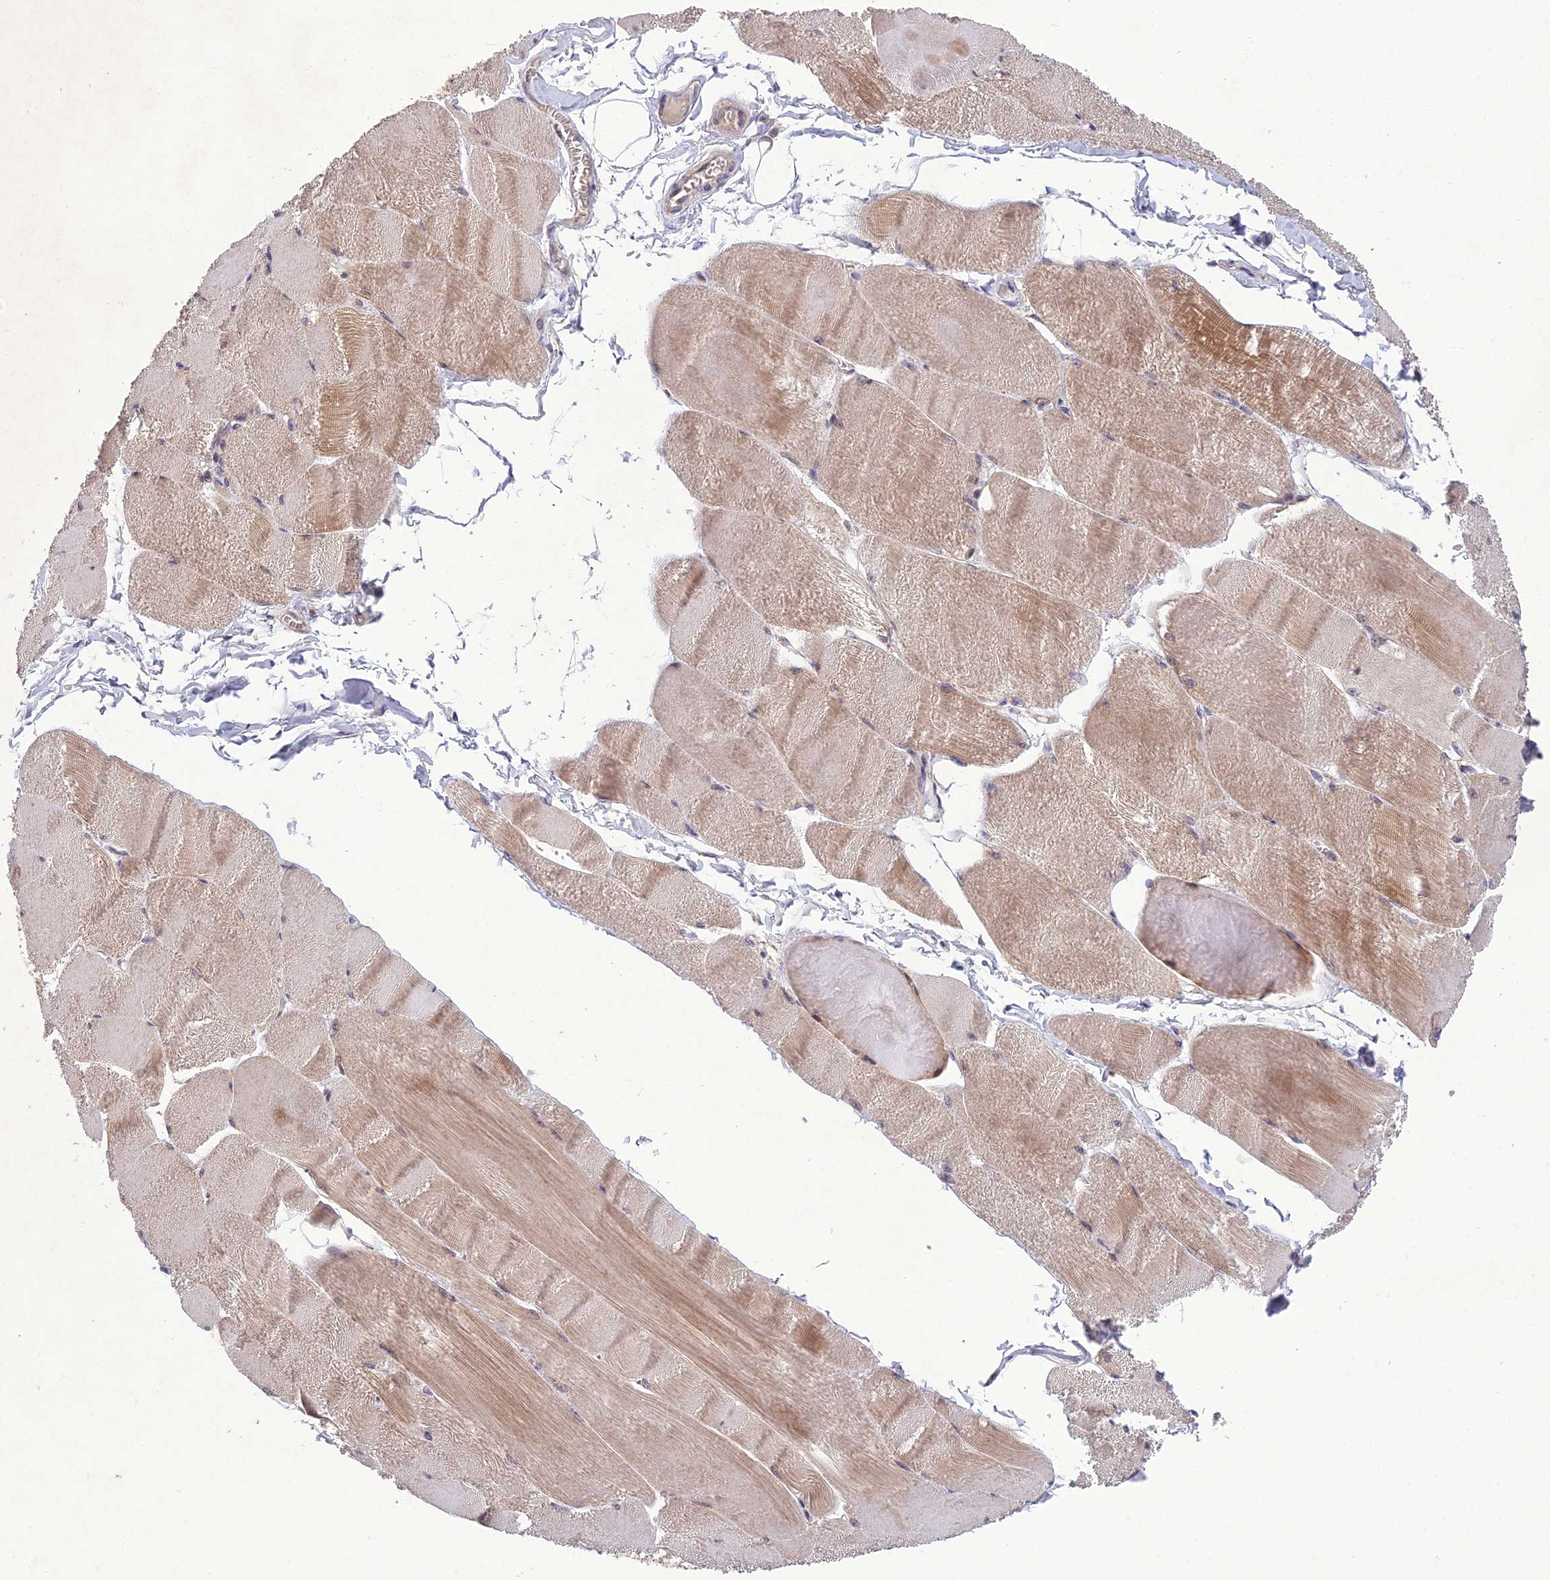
{"staining": {"intensity": "moderate", "quantity": "25%-75%", "location": "cytoplasmic/membranous"}, "tissue": "skeletal muscle", "cell_type": "Myocytes", "image_type": "normal", "snomed": [{"axis": "morphology", "description": "Normal tissue, NOS"}, {"axis": "morphology", "description": "Basal cell carcinoma"}, {"axis": "topography", "description": "Skeletal muscle"}], "caption": "DAB immunohistochemical staining of unremarkable human skeletal muscle demonstrates moderate cytoplasmic/membranous protein positivity in about 25%-75% of myocytes.", "gene": "GIPC1", "patient": {"sex": "female", "age": 64}}